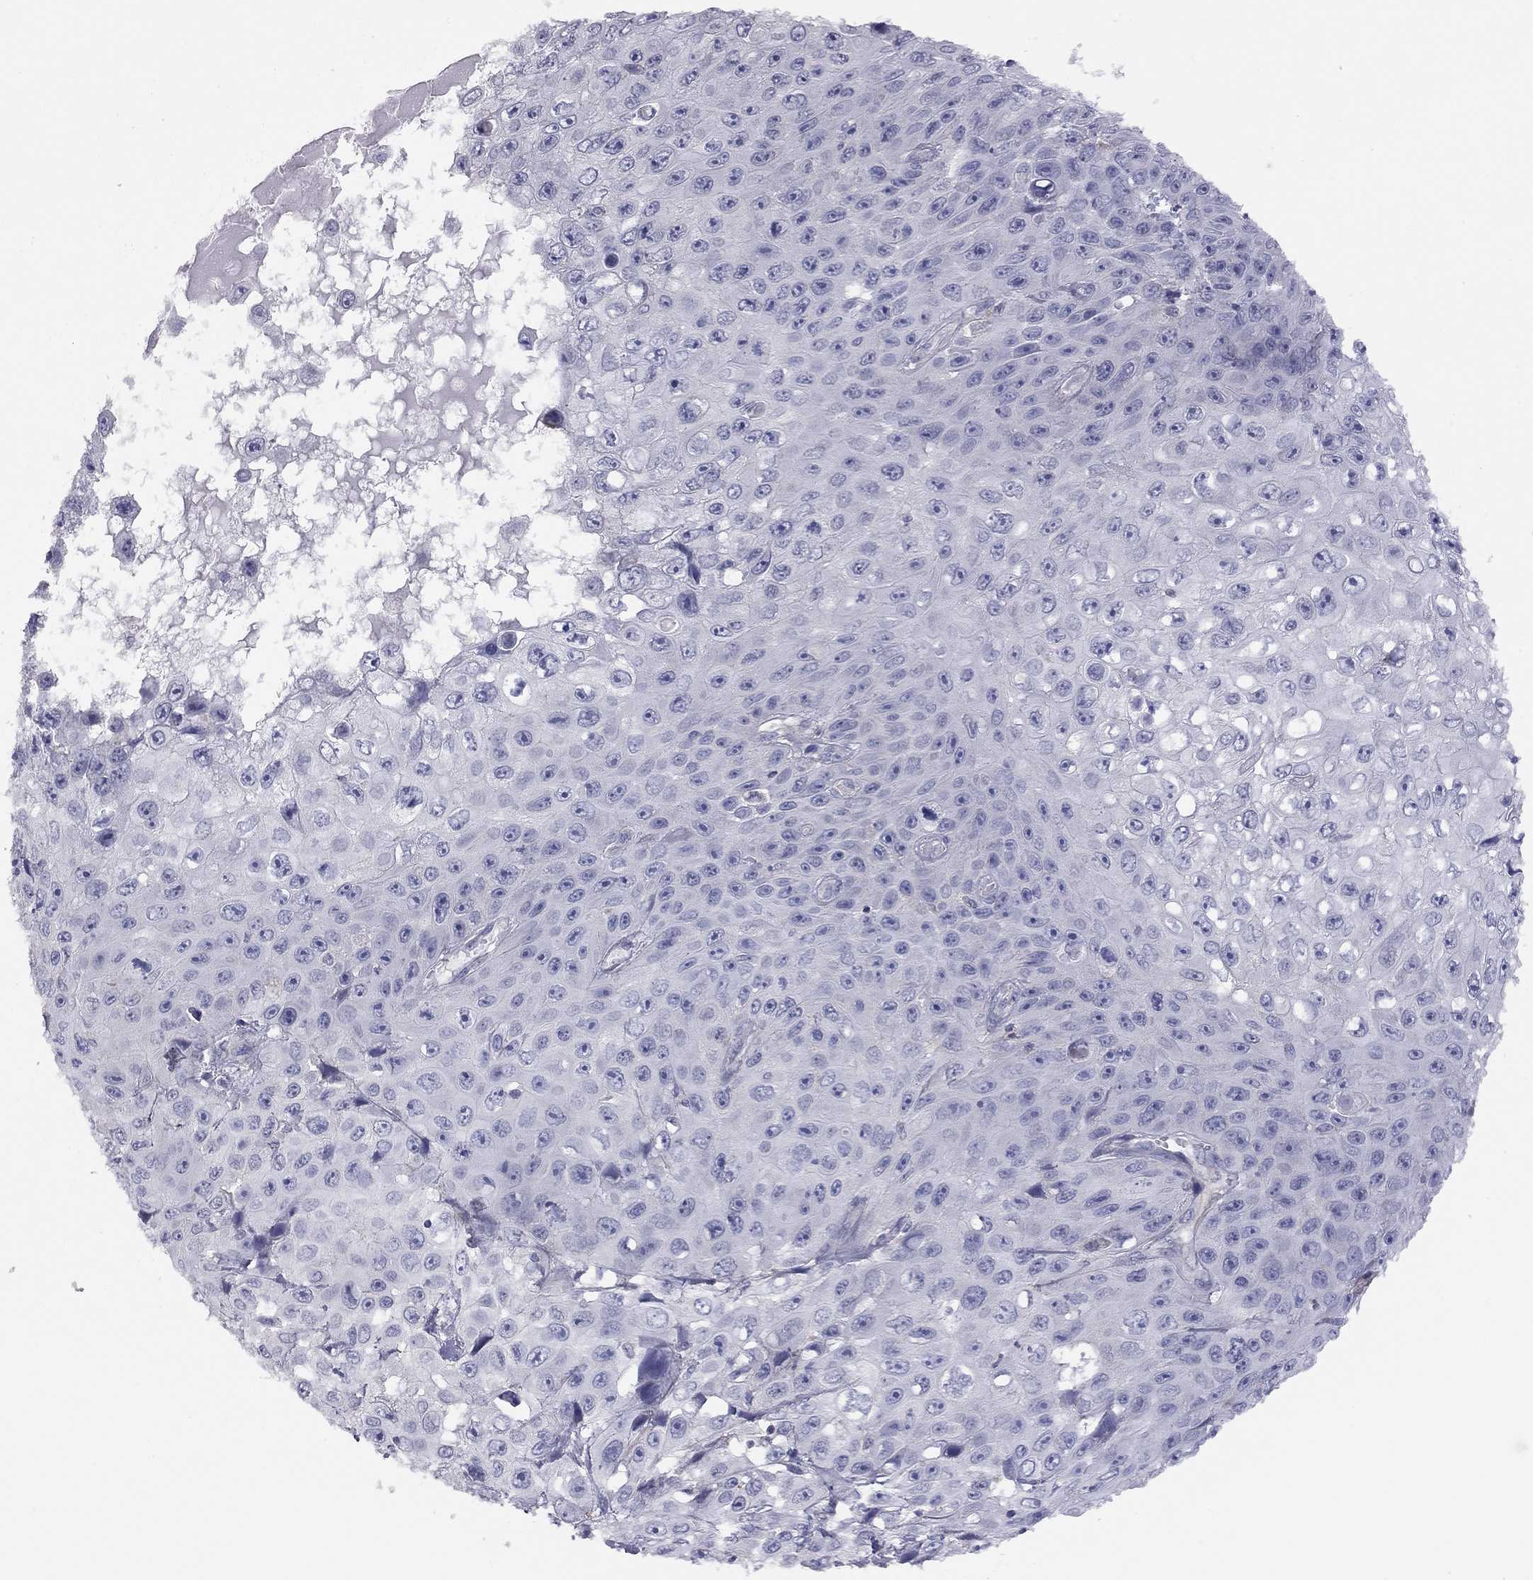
{"staining": {"intensity": "negative", "quantity": "none", "location": "none"}, "tissue": "skin cancer", "cell_type": "Tumor cells", "image_type": "cancer", "snomed": [{"axis": "morphology", "description": "Squamous cell carcinoma, NOS"}, {"axis": "topography", "description": "Skin"}], "caption": "This photomicrograph is of squamous cell carcinoma (skin) stained with immunohistochemistry (IHC) to label a protein in brown with the nuclei are counter-stained blue. There is no staining in tumor cells. (Brightfield microscopy of DAB immunohistochemistry at high magnification).", "gene": "ADCYAP1", "patient": {"sex": "male", "age": 82}}